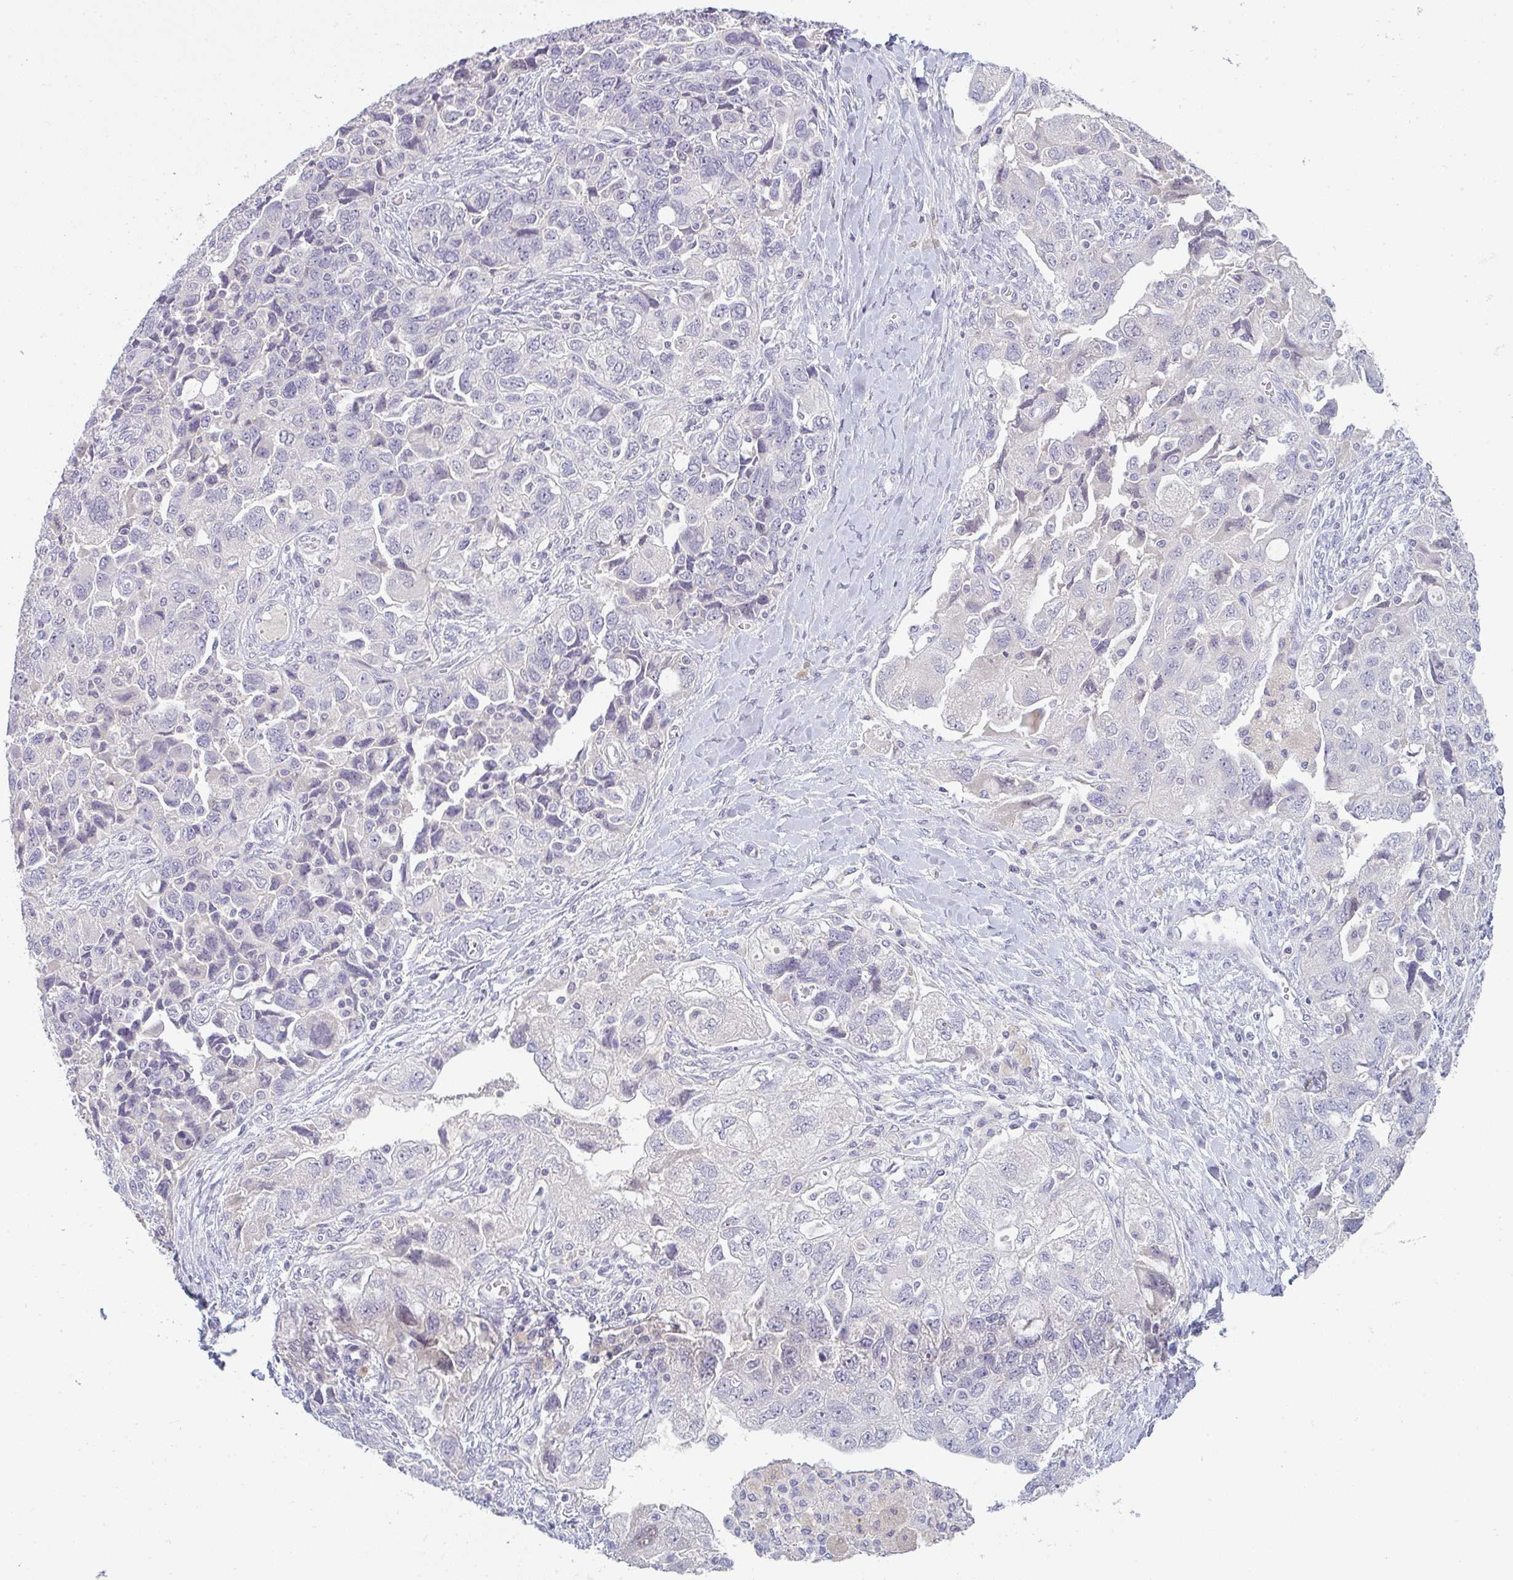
{"staining": {"intensity": "negative", "quantity": "none", "location": "none"}, "tissue": "ovarian cancer", "cell_type": "Tumor cells", "image_type": "cancer", "snomed": [{"axis": "morphology", "description": "Carcinoma, NOS"}, {"axis": "morphology", "description": "Cystadenocarcinoma, serous, NOS"}, {"axis": "topography", "description": "Ovary"}], "caption": "A photomicrograph of human serous cystadenocarcinoma (ovarian) is negative for staining in tumor cells.", "gene": "PPFIA4", "patient": {"sex": "female", "age": 69}}